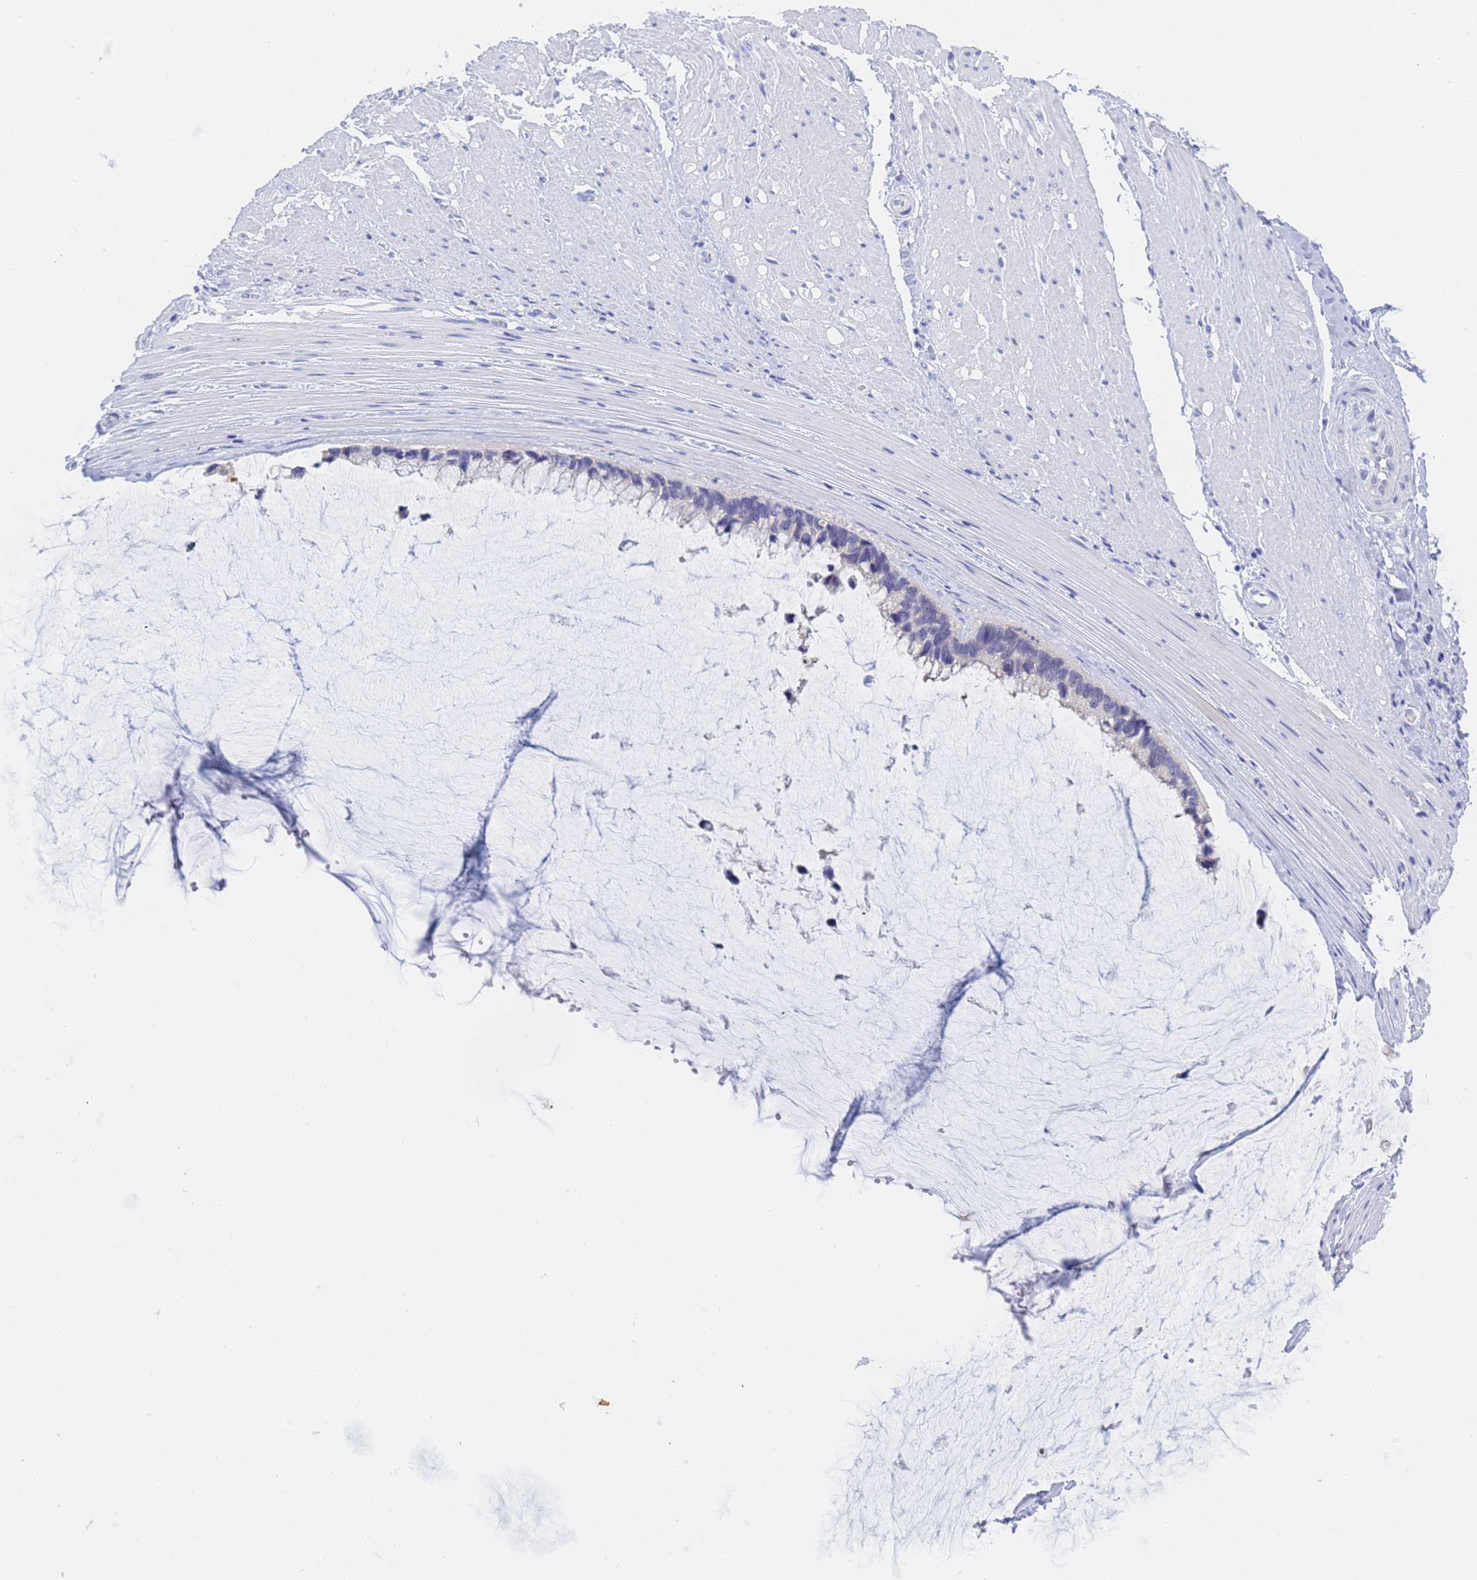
{"staining": {"intensity": "negative", "quantity": "none", "location": "none"}, "tissue": "ovarian cancer", "cell_type": "Tumor cells", "image_type": "cancer", "snomed": [{"axis": "morphology", "description": "Cystadenocarcinoma, mucinous, NOS"}, {"axis": "topography", "description": "Ovary"}], "caption": "Human ovarian mucinous cystadenocarcinoma stained for a protein using immunohistochemistry displays no expression in tumor cells.", "gene": "STATH", "patient": {"sex": "female", "age": 39}}